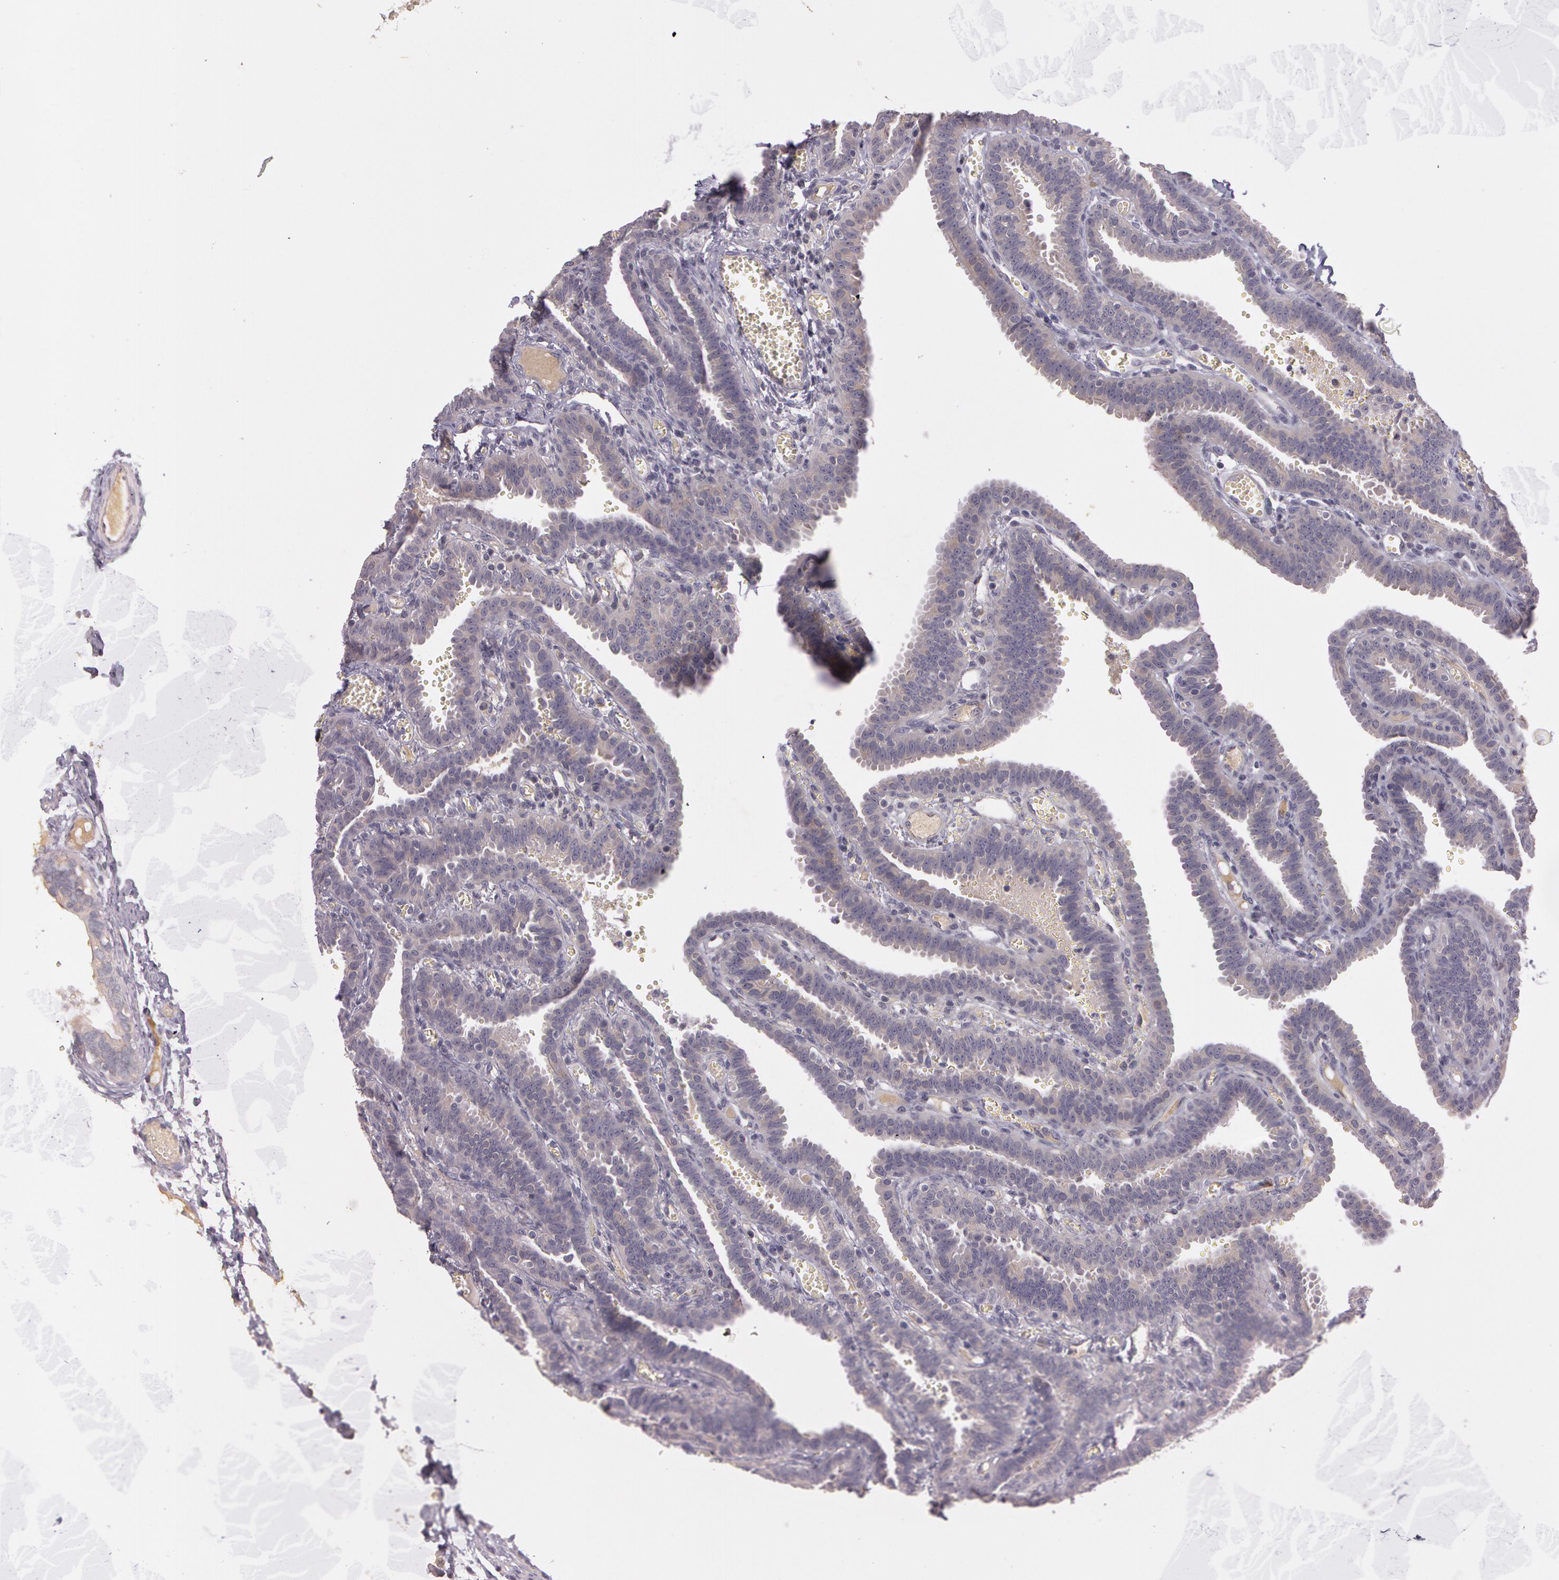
{"staining": {"intensity": "weak", "quantity": "25%-75%", "location": "cytoplasmic/membranous"}, "tissue": "fallopian tube", "cell_type": "Glandular cells", "image_type": "normal", "snomed": [{"axis": "morphology", "description": "Normal tissue, NOS"}, {"axis": "topography", "description": "Fallopian tube"}], "caption": "This photomicrograph exhibits immunohistochemistry staining of unremarkable fallopian tube, with low weak cytoplasmic/membranous expression in about 25%-75% of glandular cells.", "gene": "MXRA5", "patient": {"sex": "female", "age": 29}}